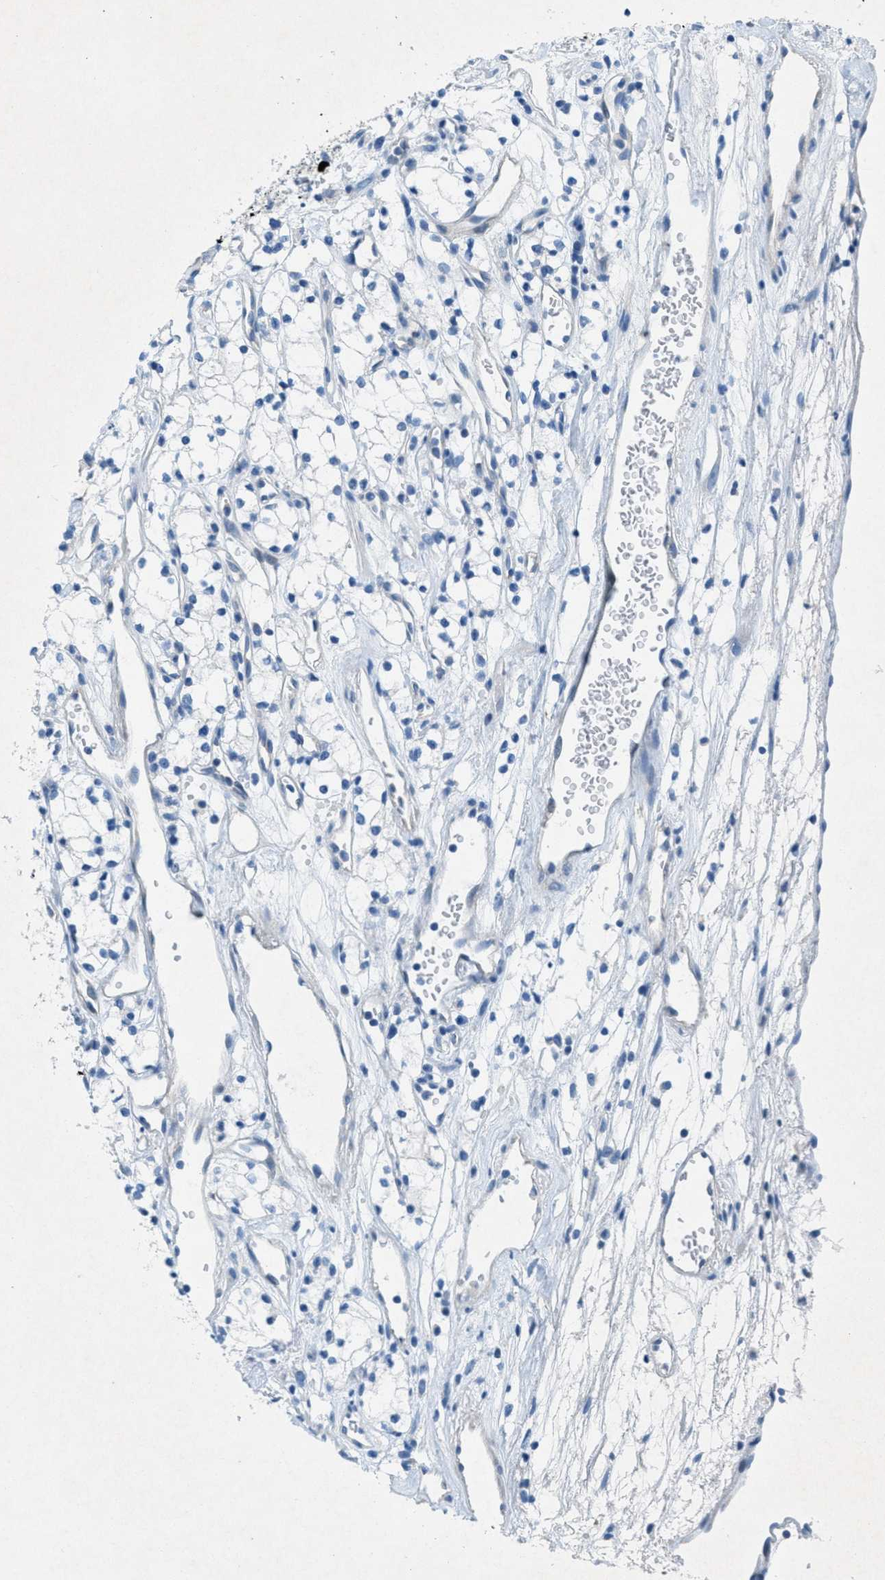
{"staining": {"intensity": "negative", "quantity": "none", "location": "none"}, "tissue": "renal cancer", "cell_type": "Tumor cells", "image_type": "cancer", "snomed": [{"axis": "morphology", "description": "Adenocarcinoma, NOS"}, {"axis": "topography", "description": "Kidney"}], "caption": "Human renal cancer (adenocarcinoma) stained for a protein using IHC shows no staining in tumor cells.", "gene": "GALNT17", "patient": {"sex": "male", "age": 59}}